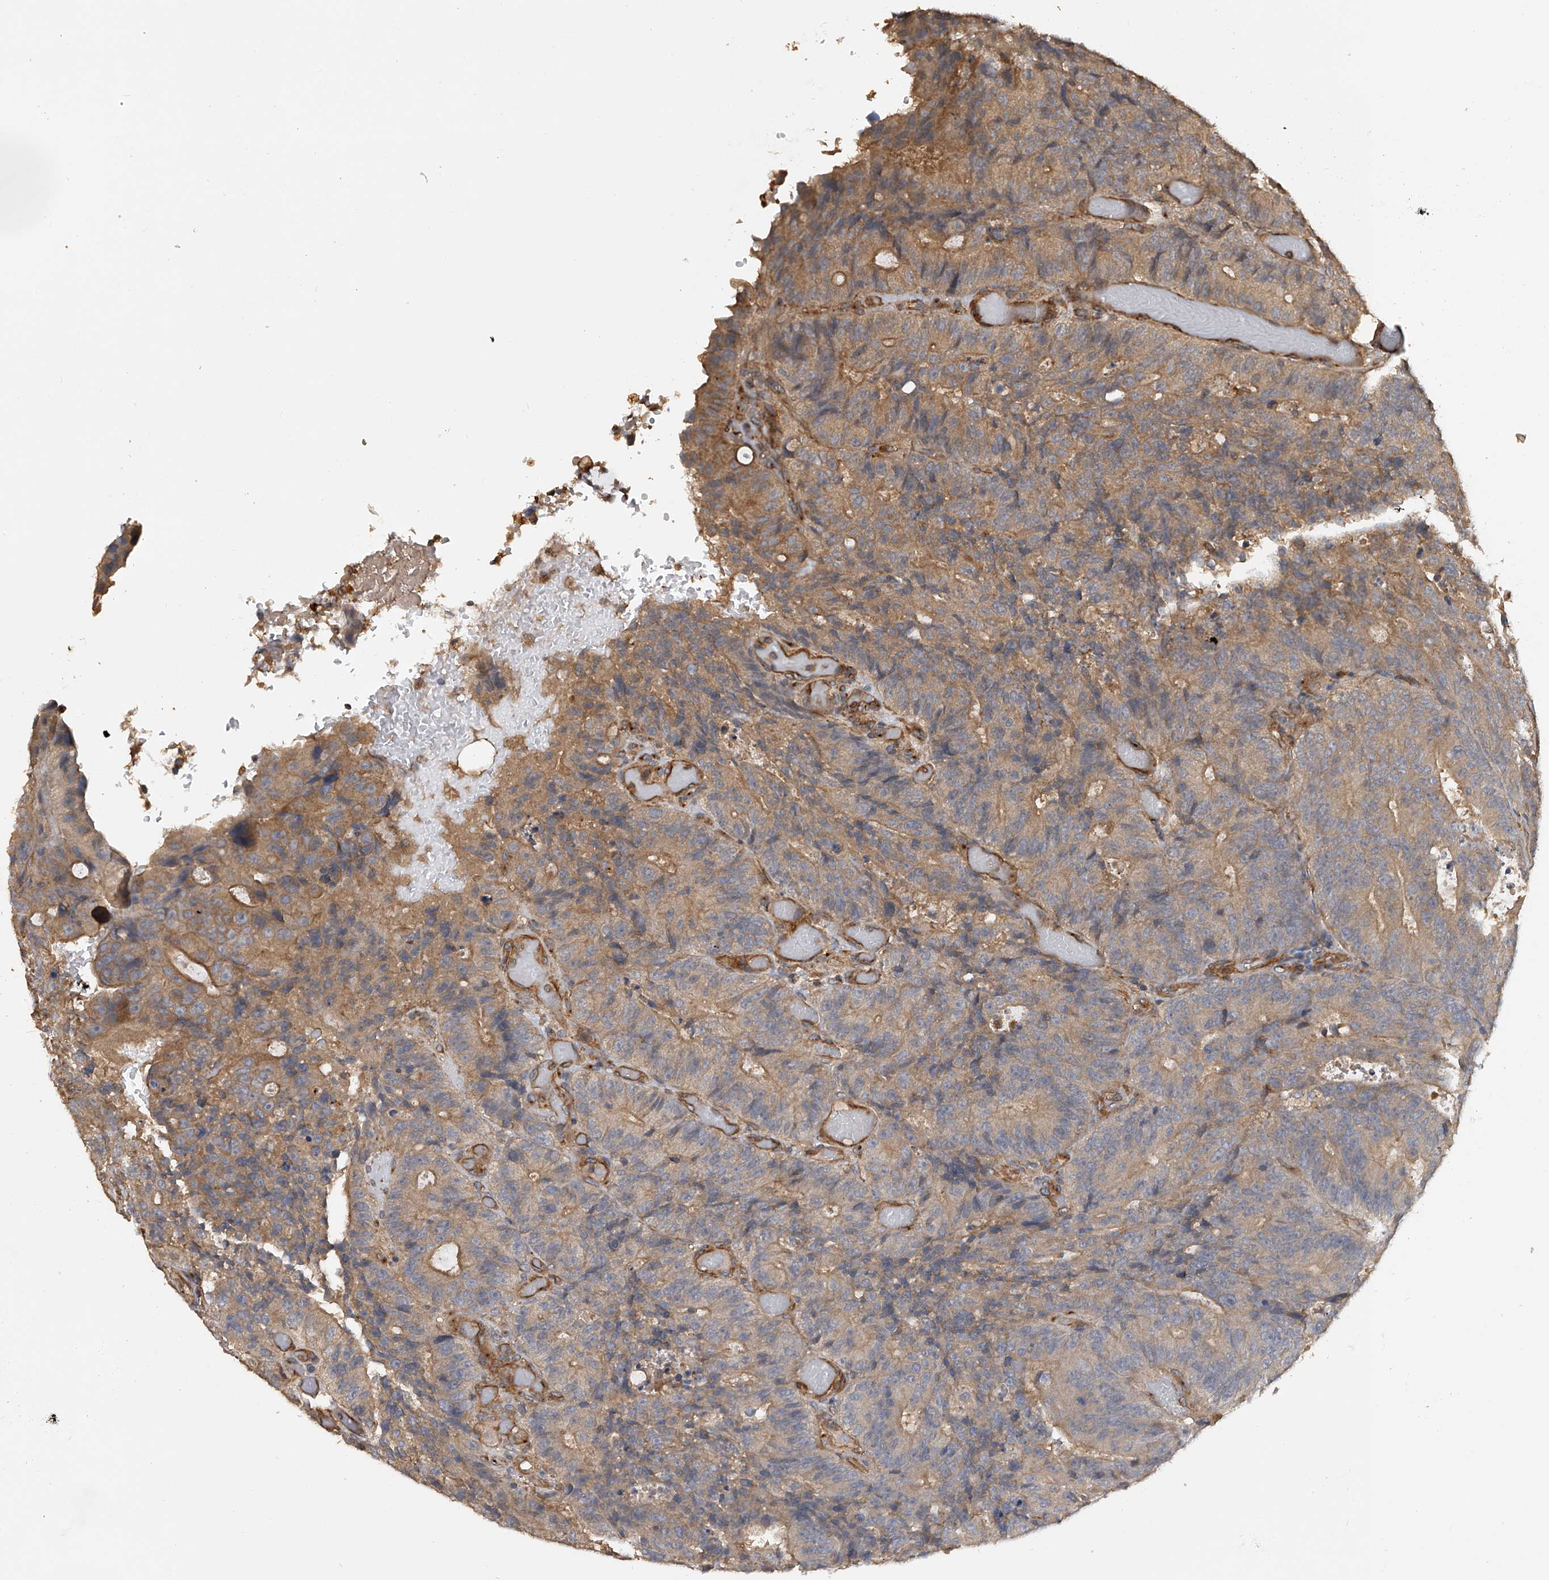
{"staining": {"intensity": "moderate", "quantity": "<25%", "location": "cytoplasmic/membranous"}, "tissue": "colorectal cancer", "cell_type": "Tumor cells", "image_type": "cancer", "snomed": [{"axis": "morphology", "description": "Adenocarcinoma, NOS"}, {"axis": "topography", "description": "Colon"}], "caption": "About <25% of tumor cells in adenocarcinoma (colorectal) demonstrate moderate cytoplasmic/membranous protein positivity as visualized by brown immunohistochemical staining.", "gene": "PTPRA", "patient": {"sex": "male", "age": 87}}